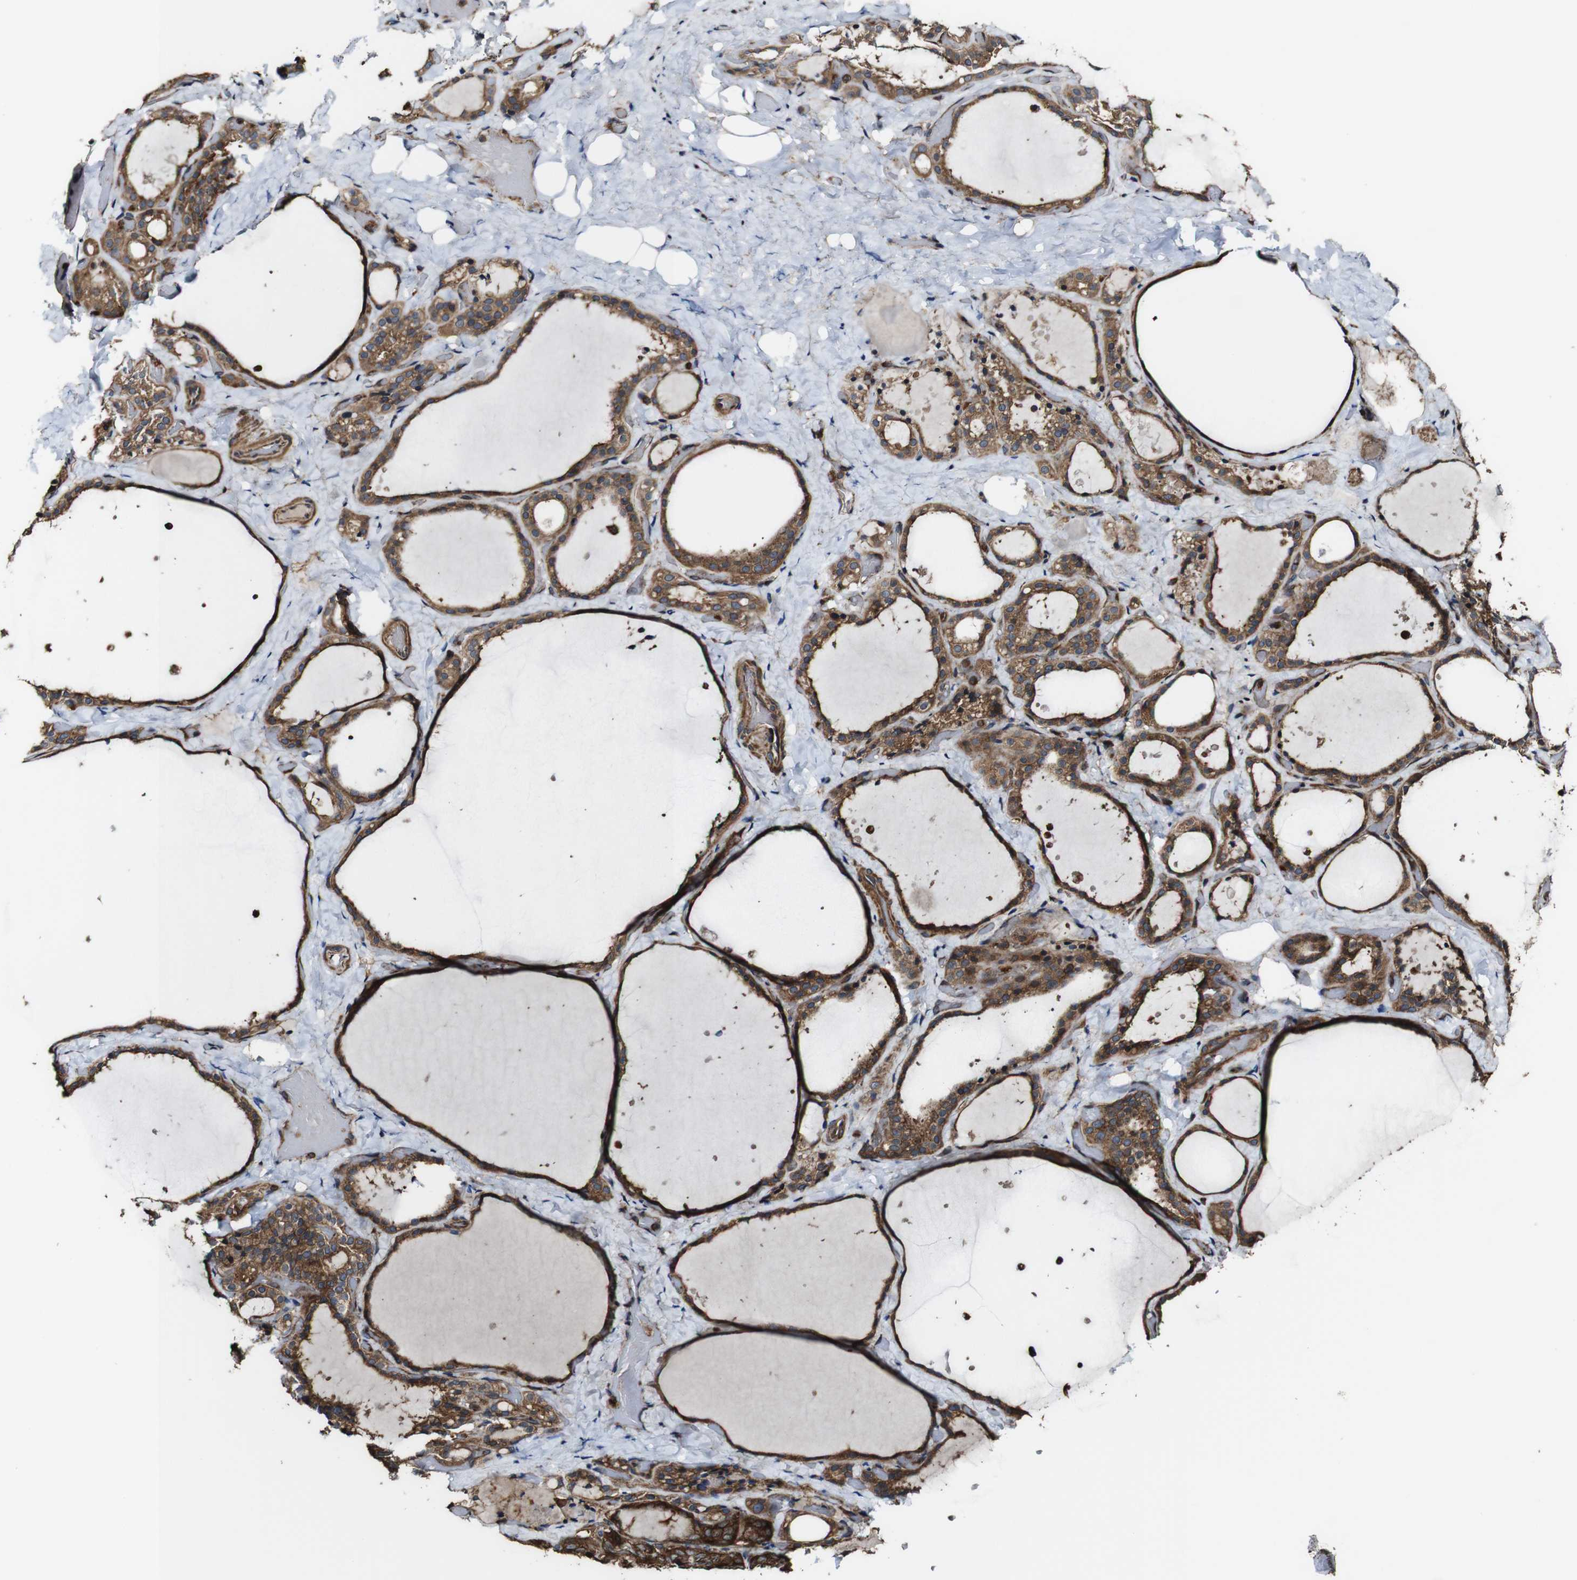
{"staining": {"intensity": "moderate", "quantity": ">75%", "location": "cytoplasmic/membranous"}, "tissue": "thyroid gland", "cell_type": "Glandular cells", "image_type": "normal", "snomed": [{"axis": "morphology", "description": "Normal tissue, NOS"}, {"axis": "topography", "description": "Thyroid gland"}], "caption": "Protein staining of benign thyroid gland displays moderate cytoplasmic/membranous positivity in about >75% of glandular cells. (Stains: DAB in brown, nuclei in blue, Microscopy: brightfield microscopy at high magnification).", "gene": "TNIK", "patient": {"sex": "female", "age": 44}}